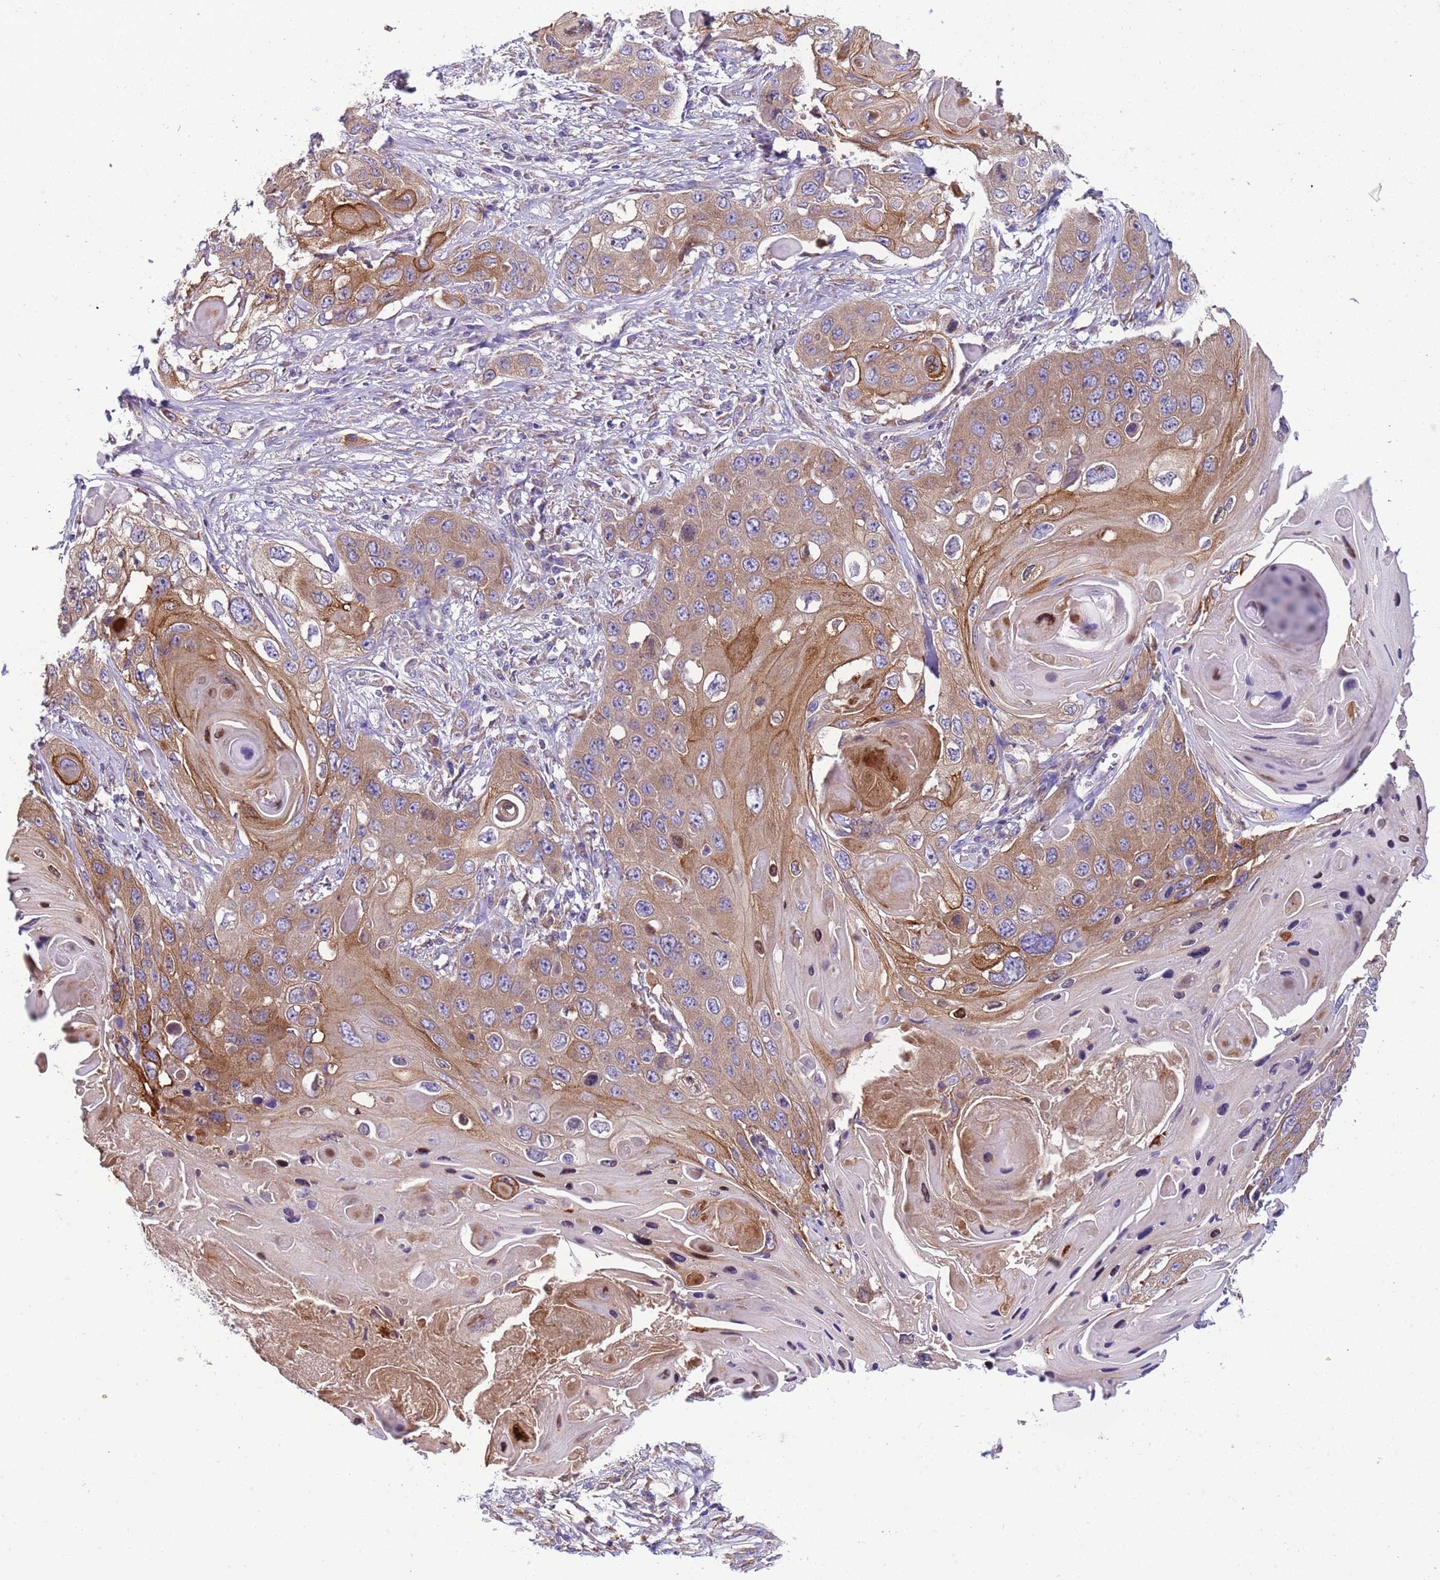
{"staining": {"intensity": "moderate", "quantity": ">75%", "location": "cytoplasmic/membranous"}, "tissue": "skin cancer", "cell_type": "Tumor cells", "image_type": "cancer", "snomed": [{"axis": "morphology", "description": "Squamous cell carcinoma, NOS"}, {"axis": "topography", "description": "Skin"}], "caption": "The micrograph demonstrates immunohistochemical staining of skin squamous cell carcinoma. There is moderate cytoplasmic/membranous expression is seen in about >75% of tumor cells.", "gene": "PAQR7", "patient": {"sex": "male", "age": 55}}